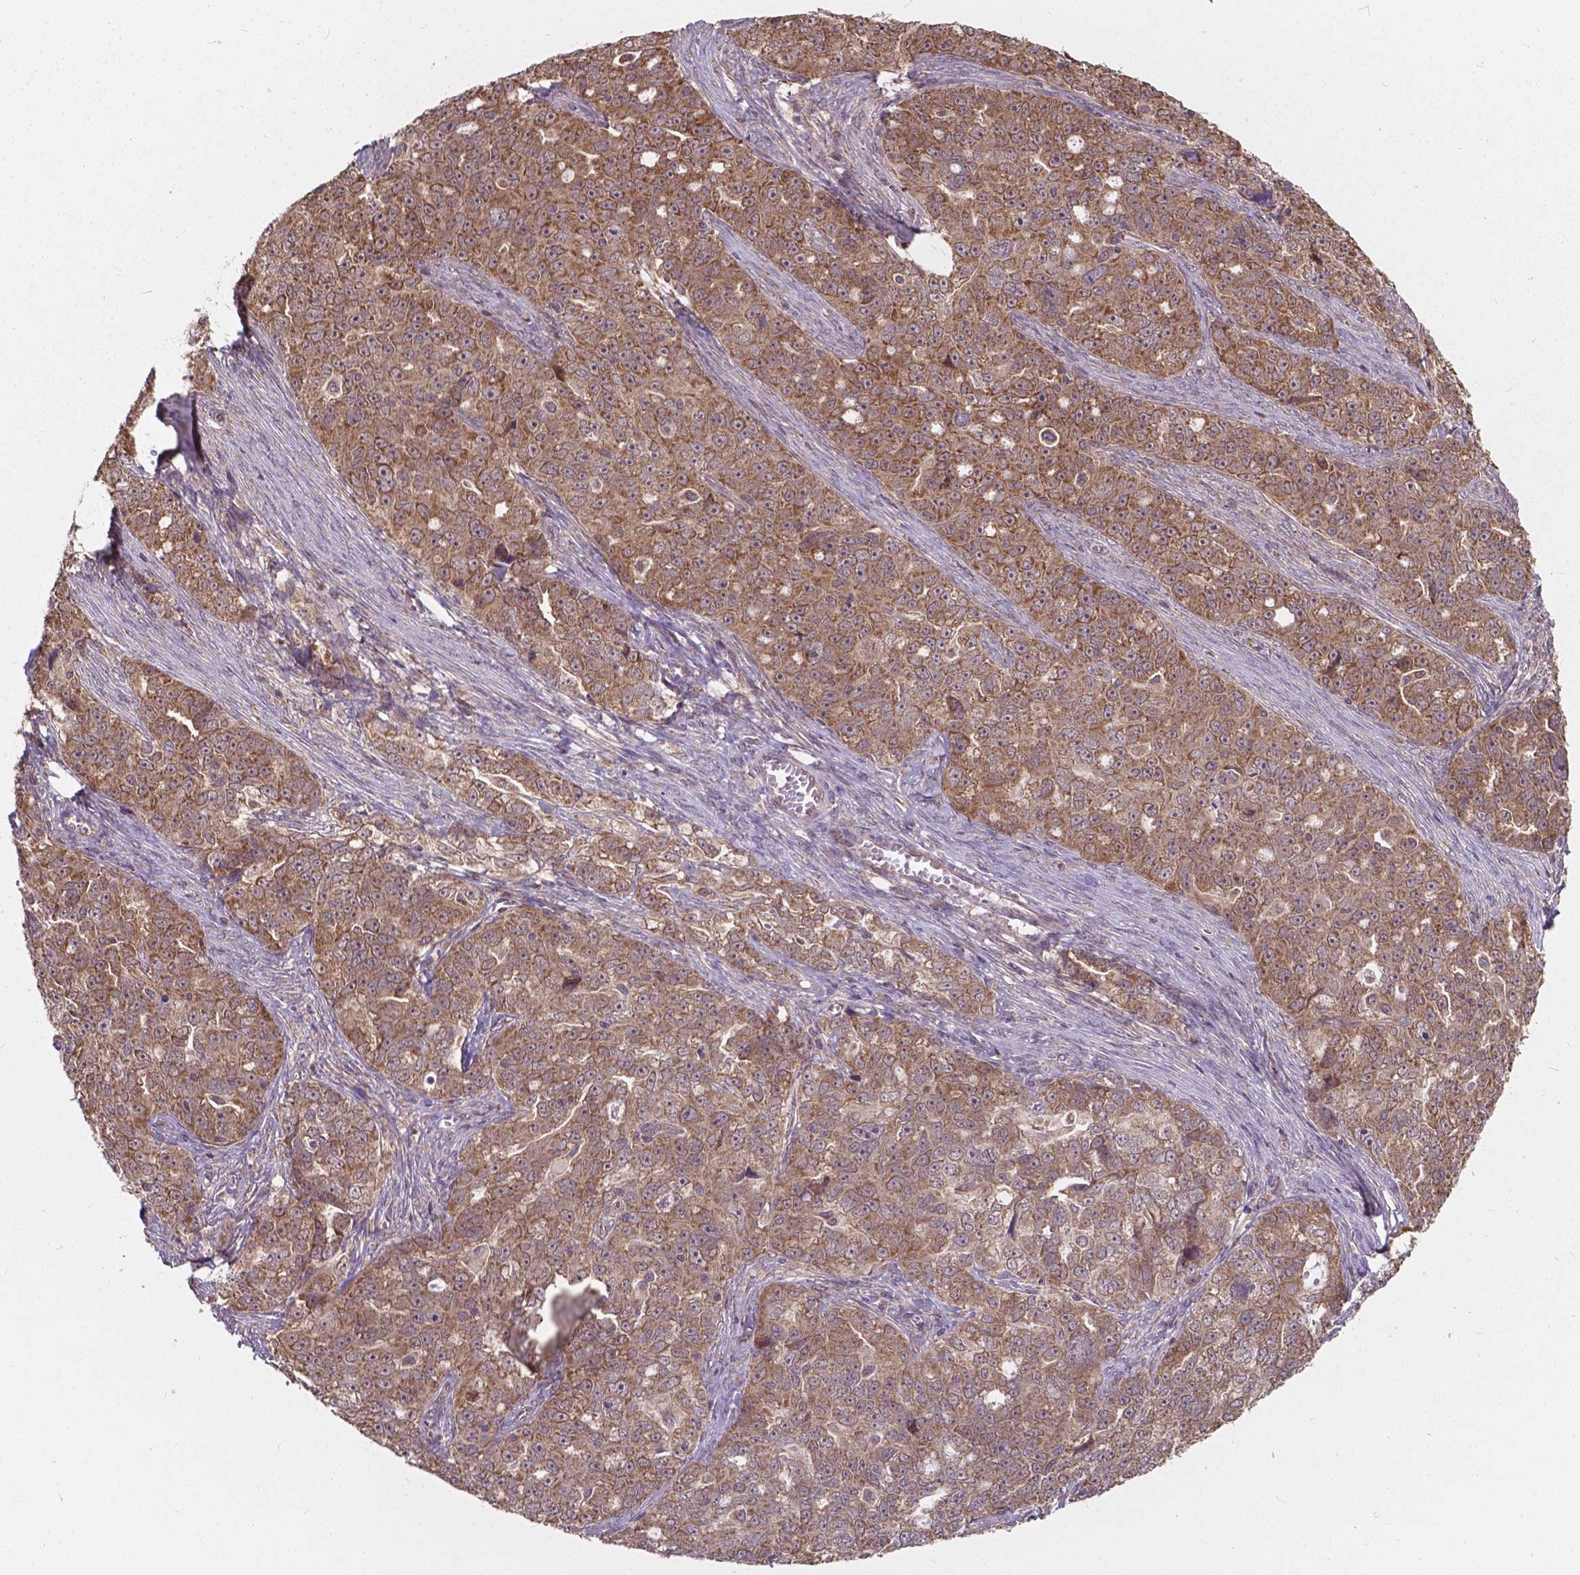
{"staining": {"intensity": "weak", "quantity": ">75%", "location": "cytoplasmic/membranous"}, "tissue": "ovarian cancer", "cell_type": "Tumor cells", "image_type": "cancer", "snomed": [{"axis": "morphology", "description": "Cystadenocarcinoma, serous, NOS"}, {"axis": "topography", "description": "Ovary"}], "caption": "Ovarian cancer (serous cystadenocarcinoma) stained with IHC exhibits weak cytoplasmic/membranous staining in about >75% of tumor cells.", "gene": "MRPL33", "patient": {"sex": "female", "age": 51}}